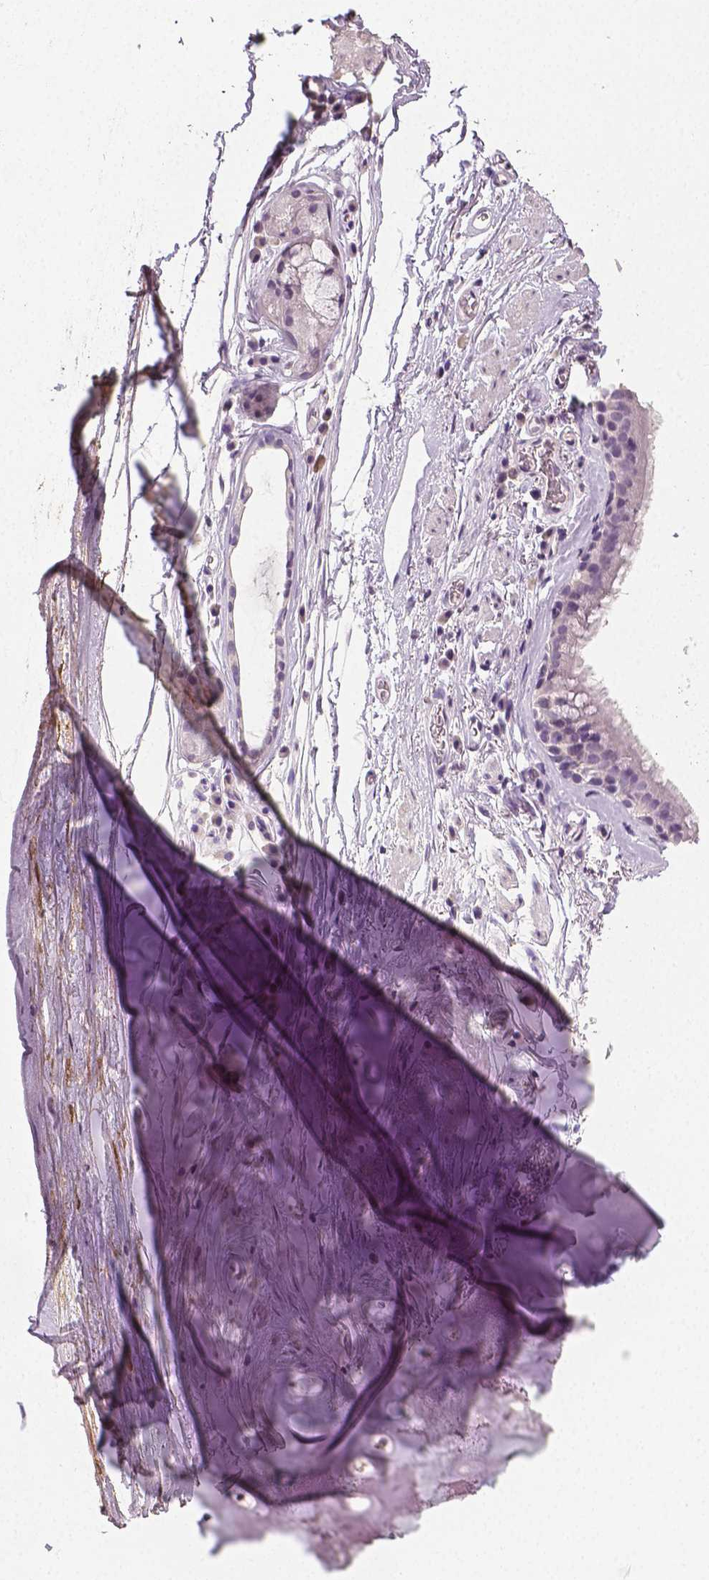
{"staining": {"intensity": "negative", "quantity": "none", "location": "none"}, "tissue": "bronchus", "cell_type": "Respiratory epithelial cells", "image_type": "normal", "snomed": [{"axis": "morphology", "description": "Normal tissue, NOS"}, {"axis": "topography", "description": "Cartilage tissue"}, {"axis": "topography", "description": "Bronchus"}], "caption": "An image of bronchus stained for a protein demonstrates no brown staining in respiratory epithelial cells.", "gene": "NECAB1", "patient": {"sex": "male", "age": 58}}